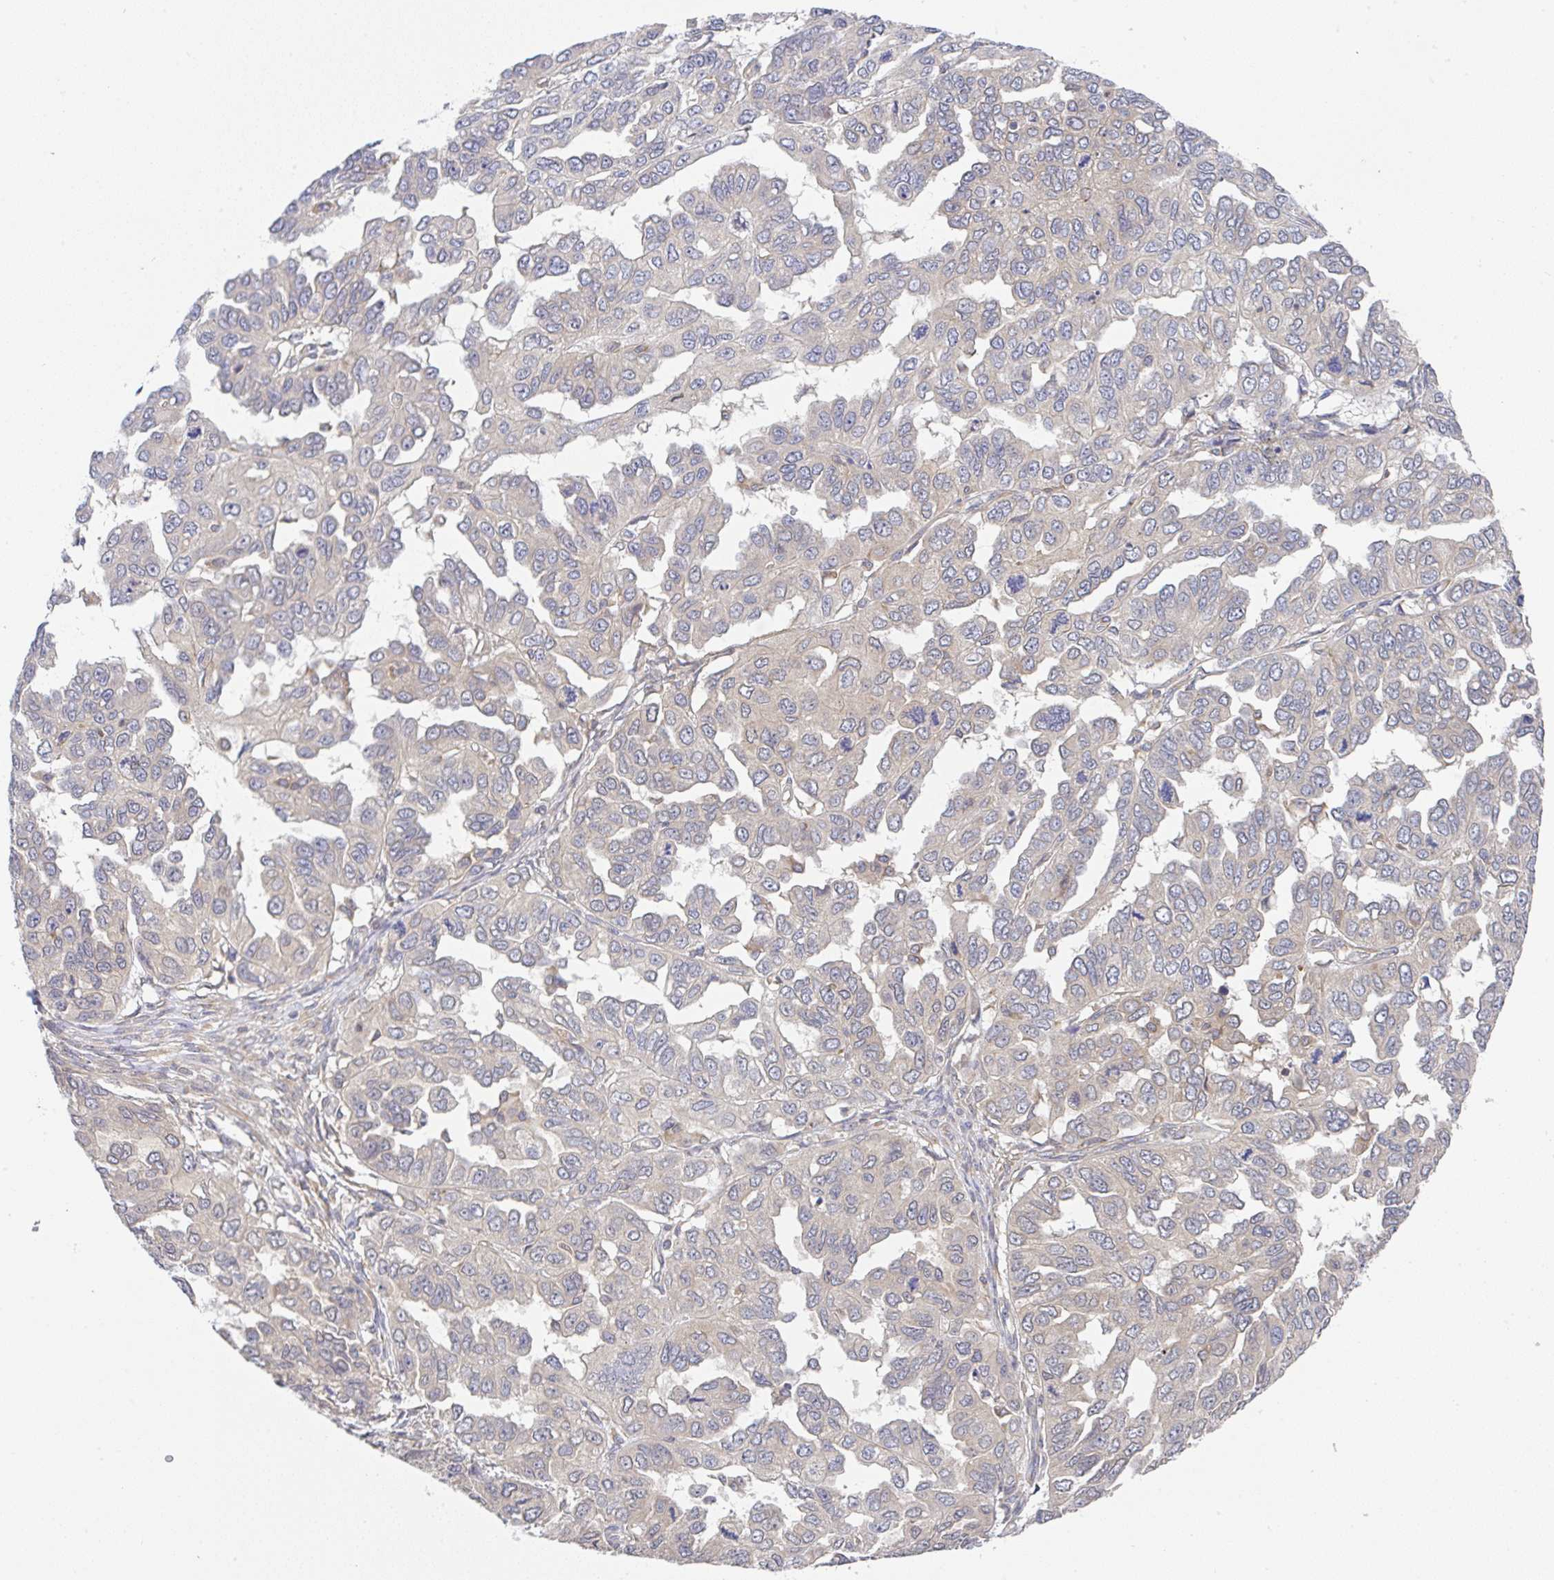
{"staining": {"intensity": "negative", "quantity": "none", "location": "none"}, "tissue": "ovarian cancer", "cell_type": "Tumor cells", "image_type": "cancer", "snomed": [{"axis": "morphology", "description": "Cystadenocarcinoma, serous, NOS"}, {"axis": "topography", "description": "Ovary"}], "caption": "Micrograph shows no significant protein positivity in tumor cells of ovarian serous cystadenocarcinoma.", "gene": "DERL2", "patient": {"sex": "female", "age": 53}}